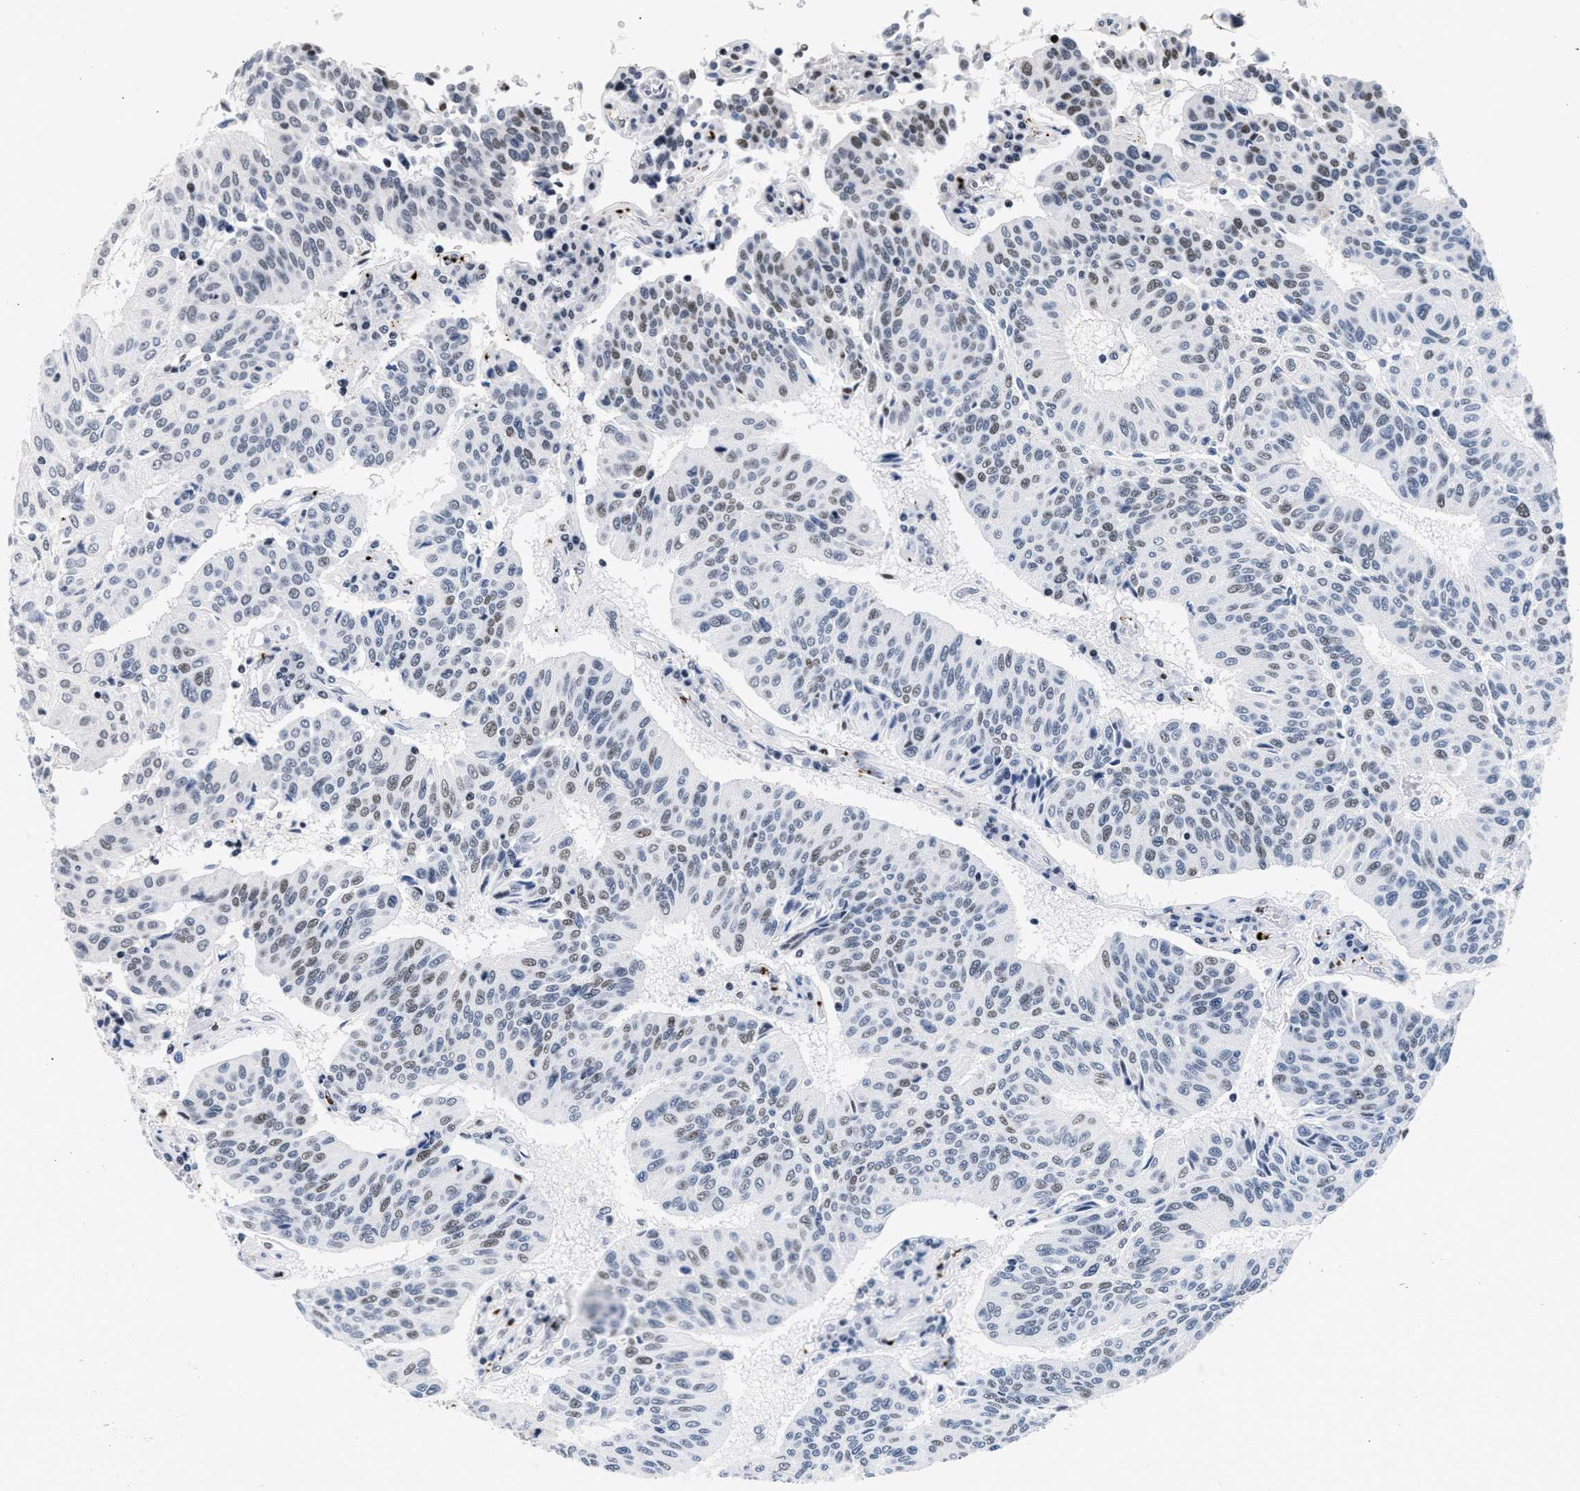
{"staining": {"intensity": "weak", "quantity": "25%-75%", "location": "nuclear"}, "tissue": "urothelial cancer", "cell_type": "Tumor cells", "image_type": "cancer", "snomed": [{"axis": "morphology", "description": "Urothelial carcinoma, High grade"}, {"axis": "topography", "description": "Urinary bladder"}], "caption": "Human urothelial carcinoma (high-grade) stained for a protein (brown) shows weak nuclear positive expression in approximately 25%-75% of tumor cells.", "gene": "RAD21", "patient": {"sex": "male", "age": 66}}